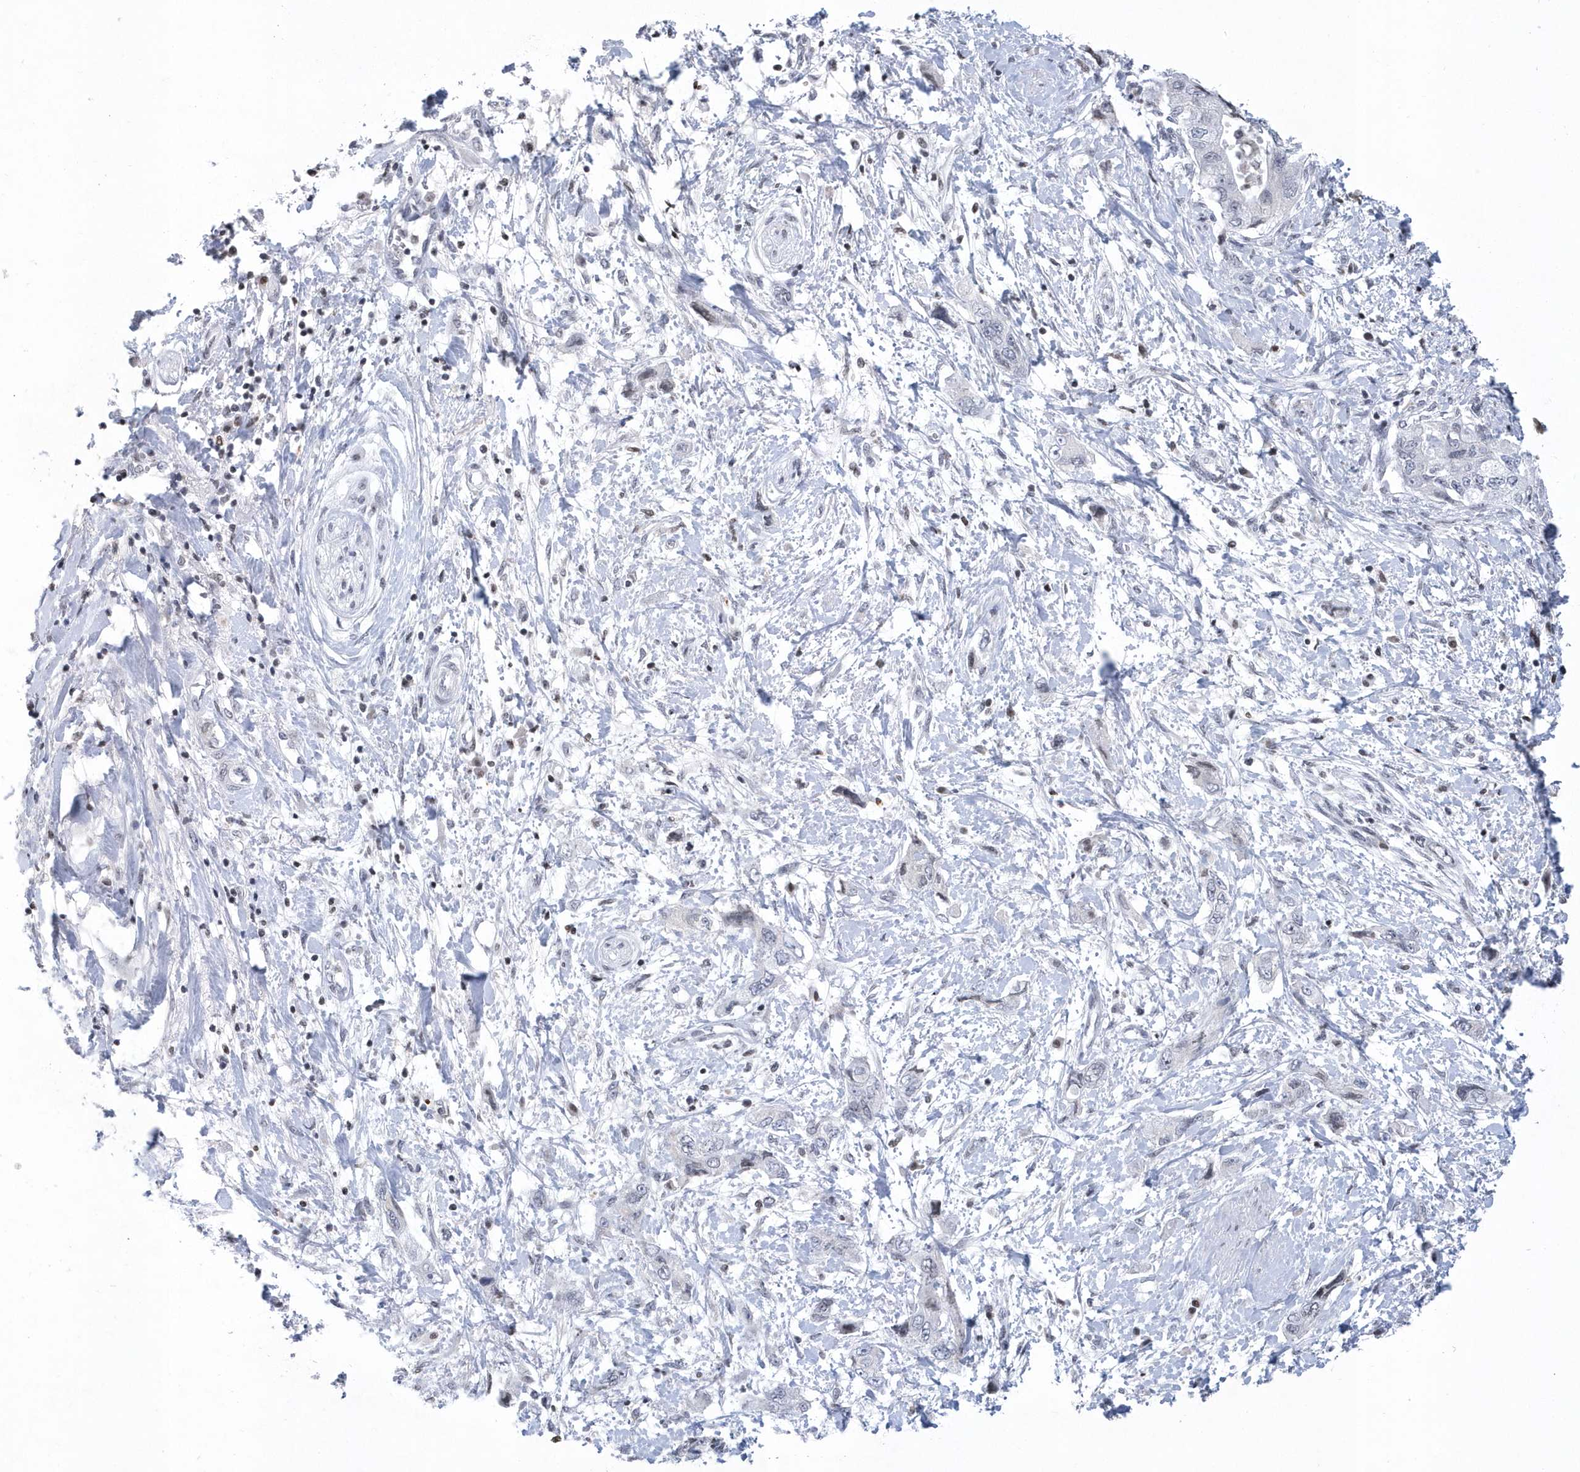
{"staining": {"intensity": "negative", "quantity": "none", "location": "none"}, "tissue": "pancreatic cancer", "cell_type": "Tumor cells", "image_type": "cancer", "snomed": [{"axis": "morphology", "description": "Adenocarcinoma, NOS"}, {"axis": "topography", "description": "Pancreas"}], "caption": "The photomicrograph reveals no significant staining in tumor cells of adenocarcinoma (pancreatic).", "gene": "VWA5B2", "patient": {"sex": "female", "age": 73}}